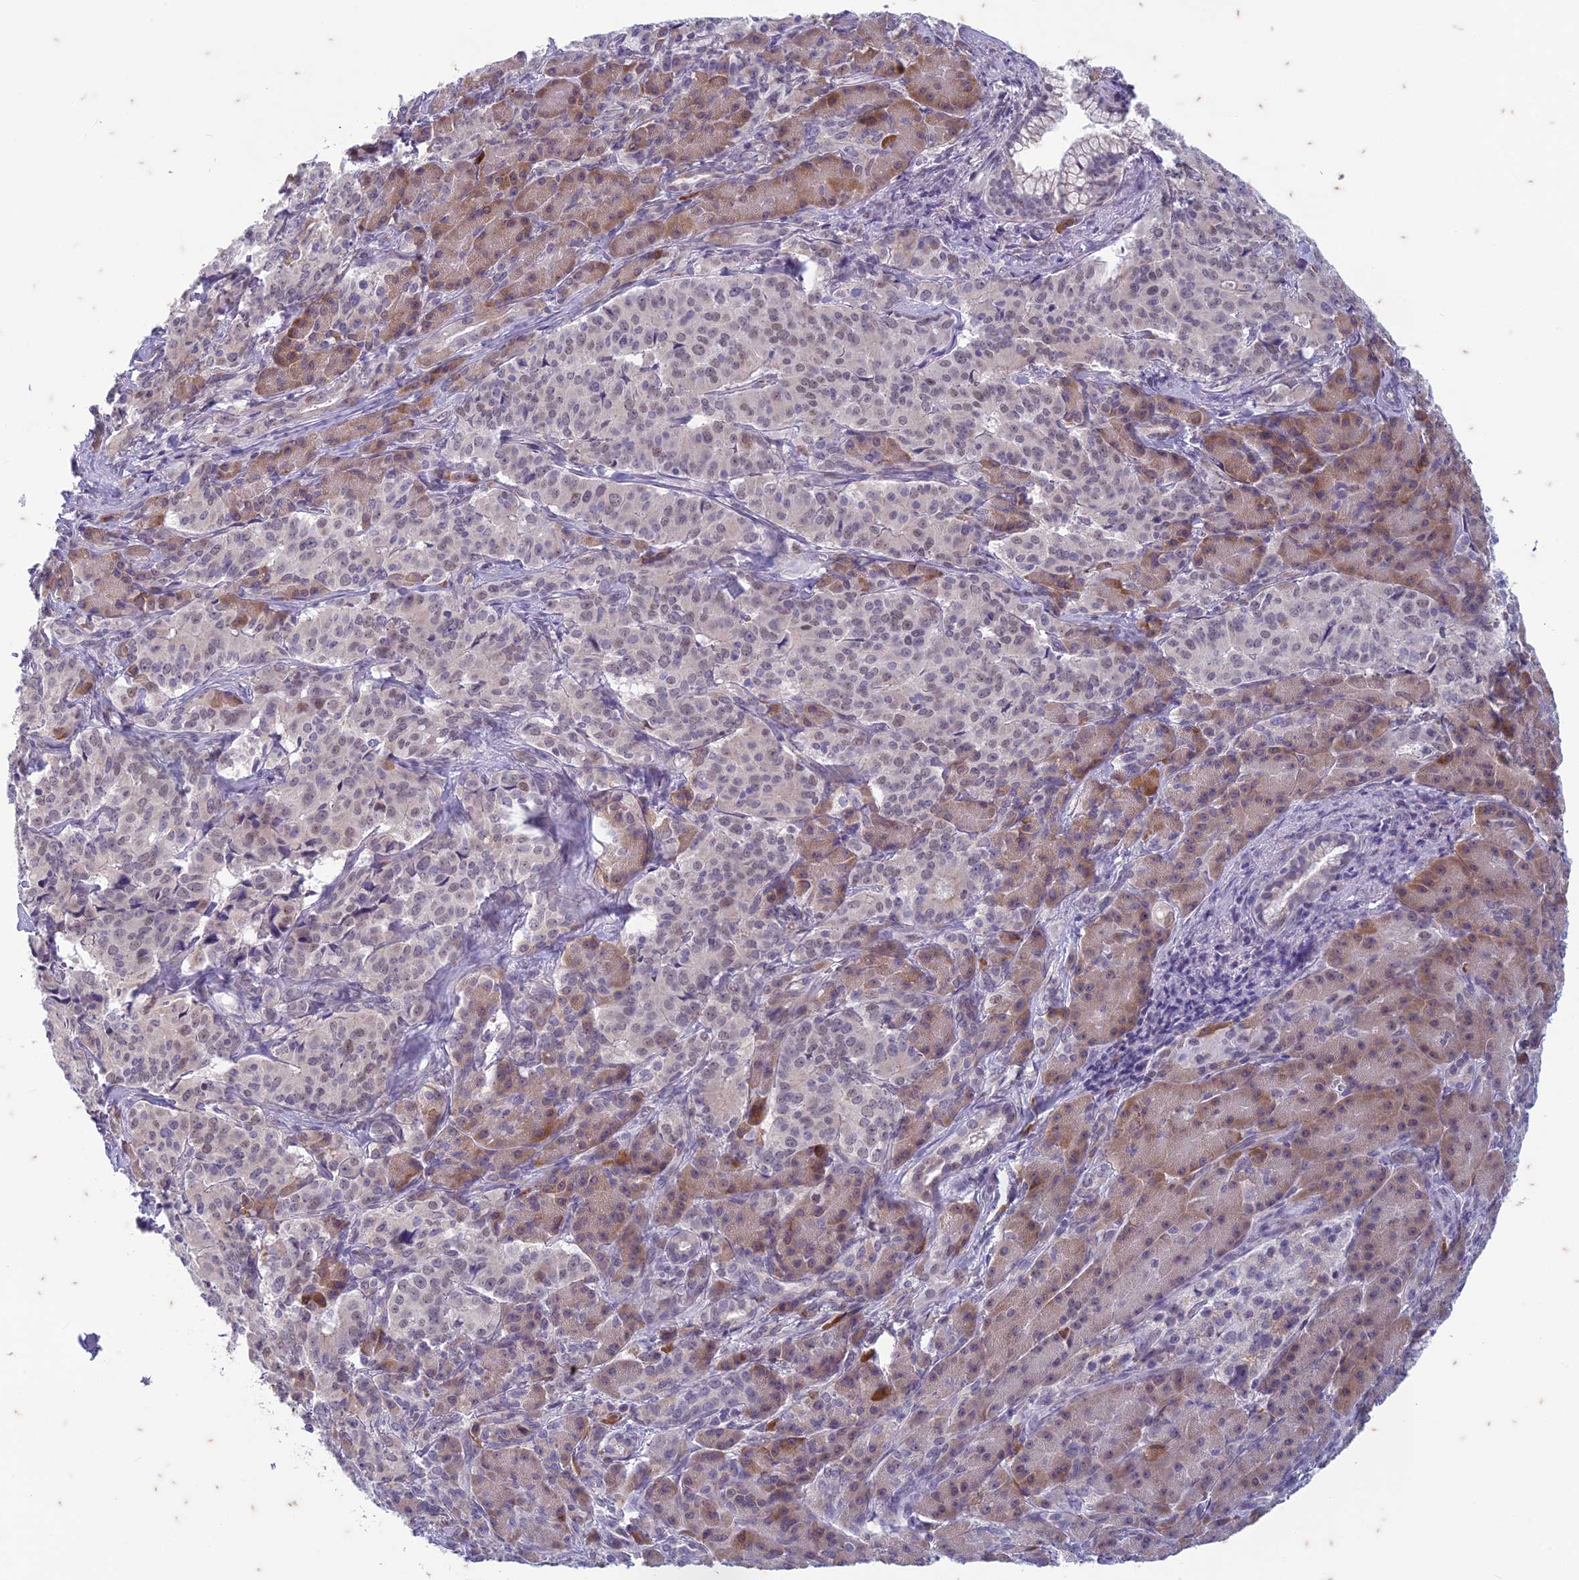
{"staining": {"intensity": "weak", "quantity": "25%-75%", "location": "nuclear"}, "tissue": "pancreatic cancer", "cell_type": "Tumor cells", "image_type": "cancer", "snomed": [{"axis": "morphology", "description": "Adenocarcinoma, NOS"}, {"axis": "topography", "description": "Pancreas"}], "caption": "The micrograph demonstrates staining of pancreatic cancer (adenocarcinoma), revealing weak nuclear protein expression (brown color) within tumor cells.", "gene": "PABPN1L", "patient": {"sex": "female", "age": 74}}